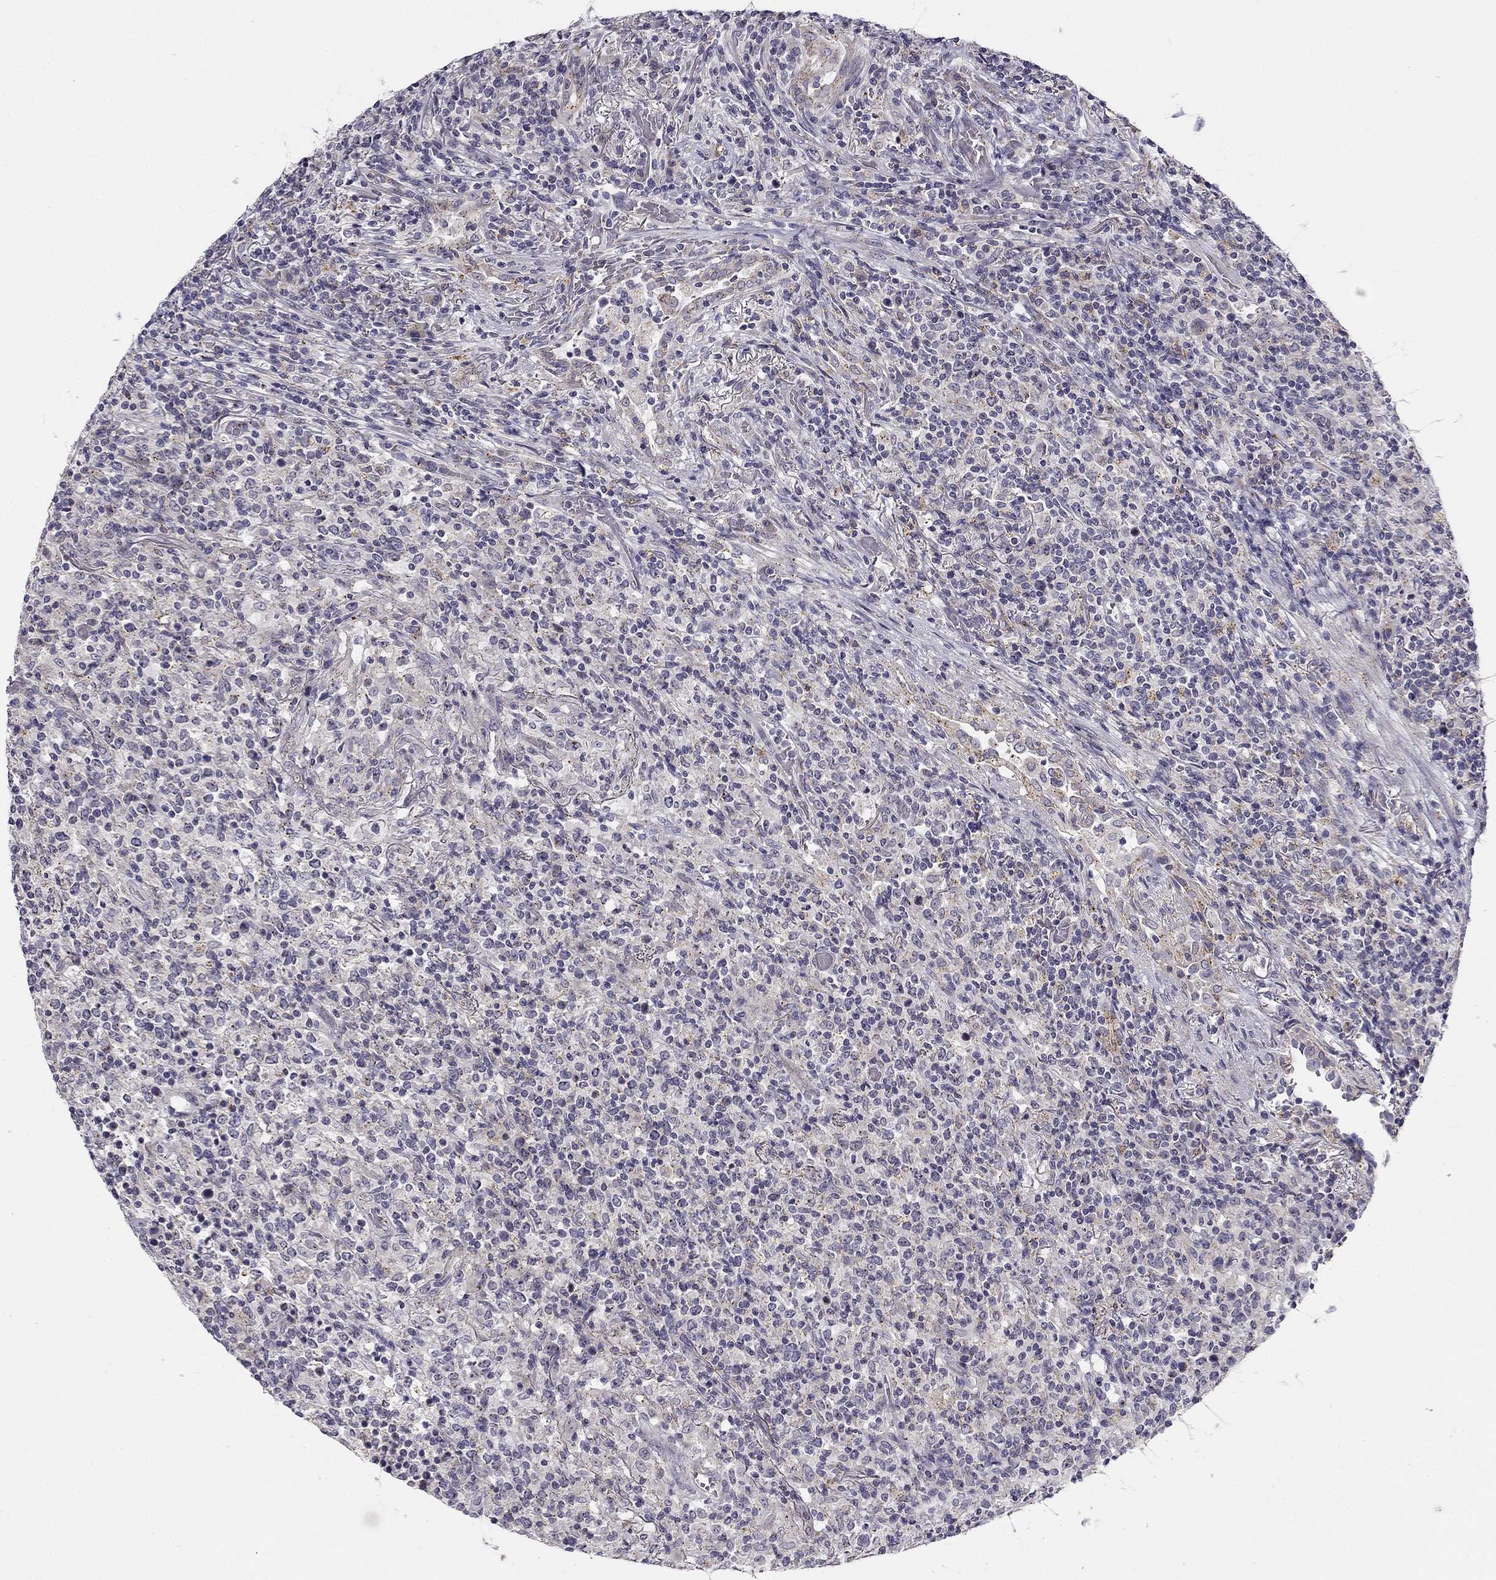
{"staining": {"intensity": "negative", "quantity": "none", "location": "none"}, "tissue": "lymphoma", "cell_type": "Tumor cells", "image_type": "cancer", "snomed": [{"axis": "morphology", "description": "Malignant lymphoma, non-Hodgkin's type, High grade"}, {"axis": "topography", "description": "Lung"}], "caption": "IHC photomicrograph of lymphoma stained for a protein (brown), which shows no expression in tumor cells.", "gene": "CNR1", "patient": {"sex": "male", "age": 79}}